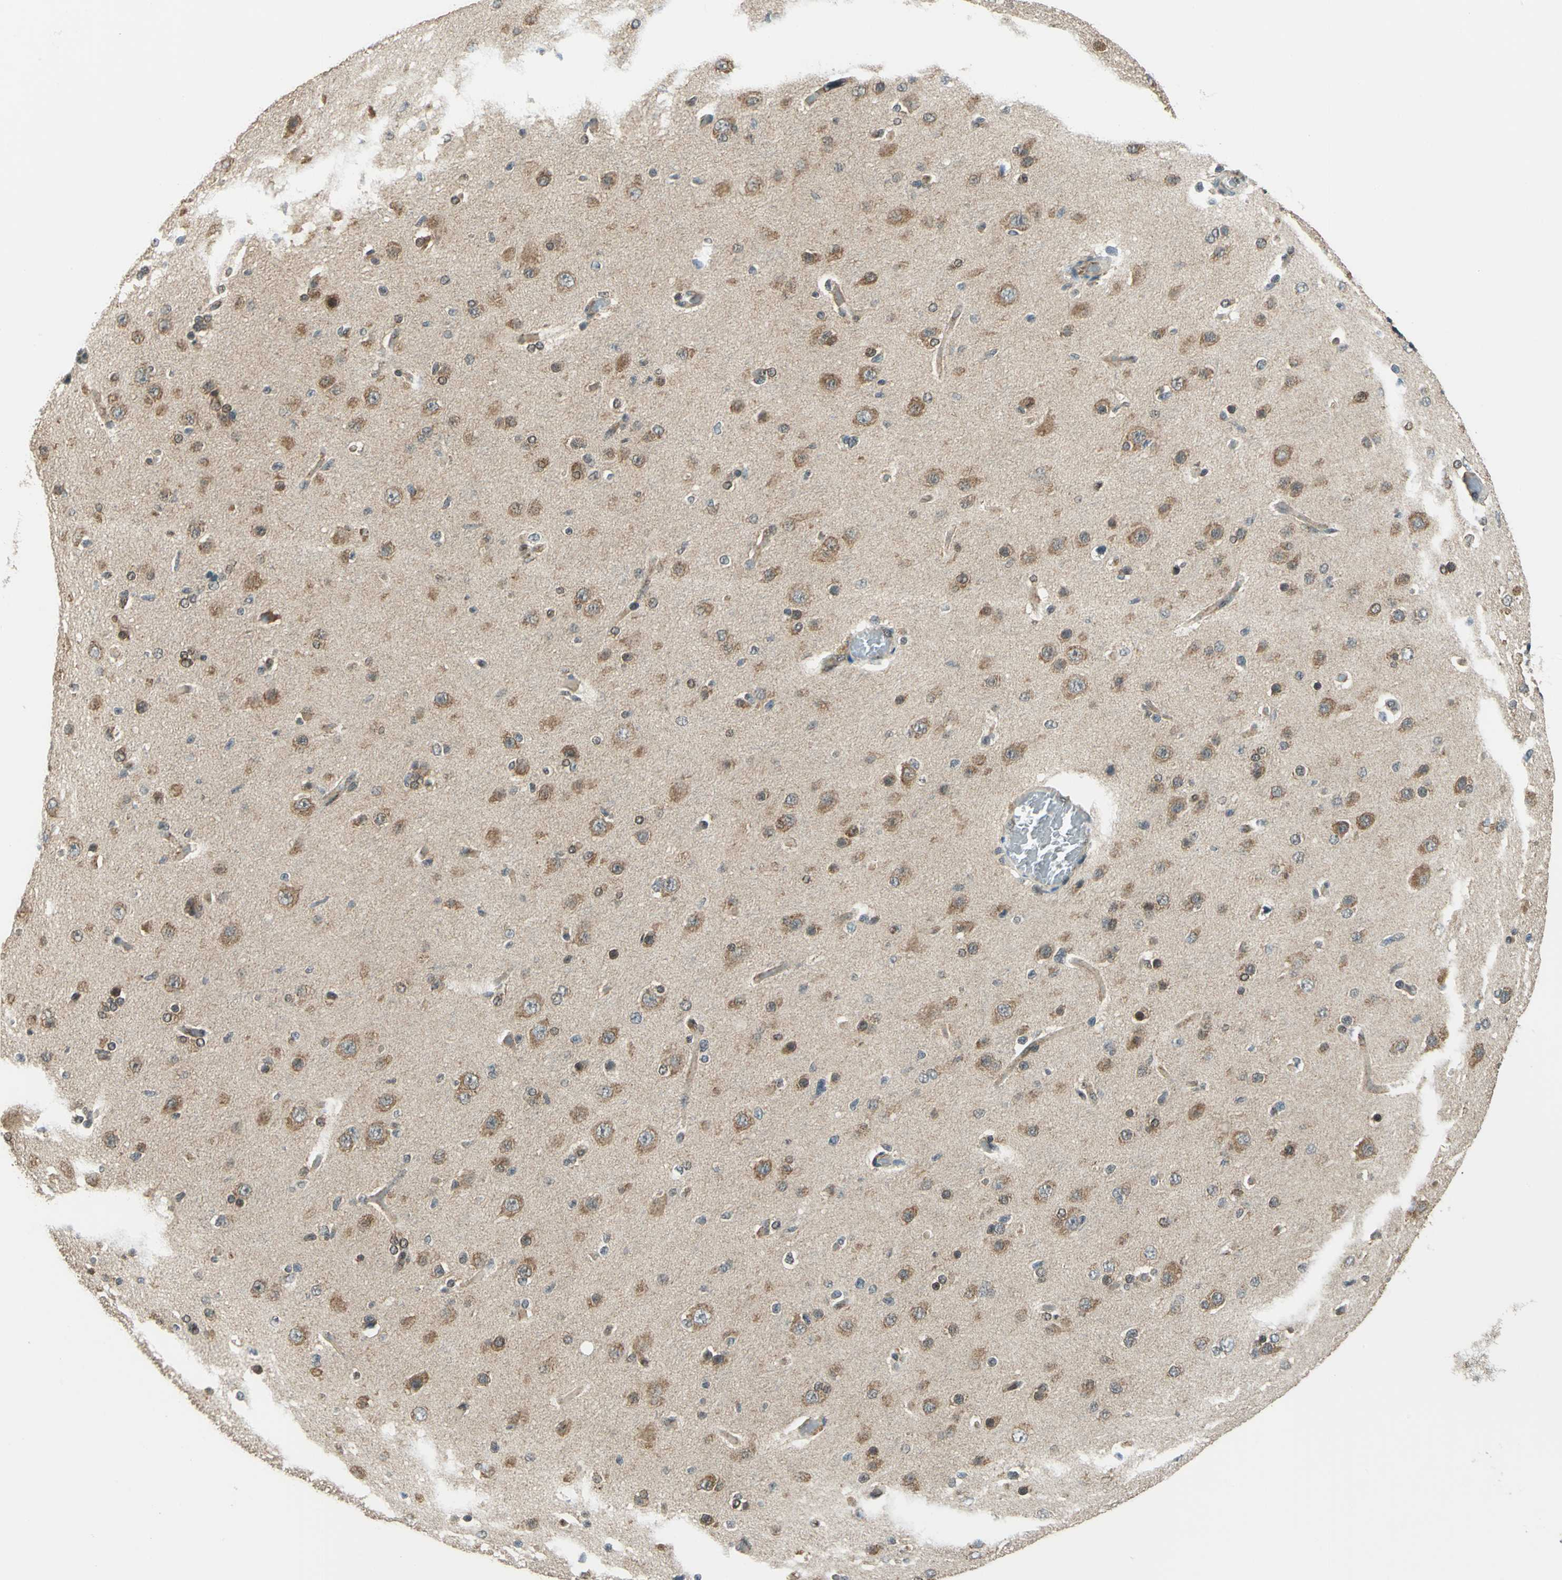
{"staining": {"intensity": "moderate", "quantity": ">75%", "location": "cytoplasmic/membranous"}, "tissue": "glioma", "cell_type": "Tumor cells", "image_type": "cancer", "snomed": [{"axis": "morphology", "description": "Glioma, malignant, High grade"}, {"axis": "topography", "description": "Brain"}], "caption": "This photomicrograph displays glioma stained with immunohistochemistry to label a protein in brown. The cytoplasmic/membranous of tumor cells show moderate positivity for the protein. Nuclei are counter-stained blue.", "gene": "NUDT2", "patient": {"sex": "male", "age": 33}}